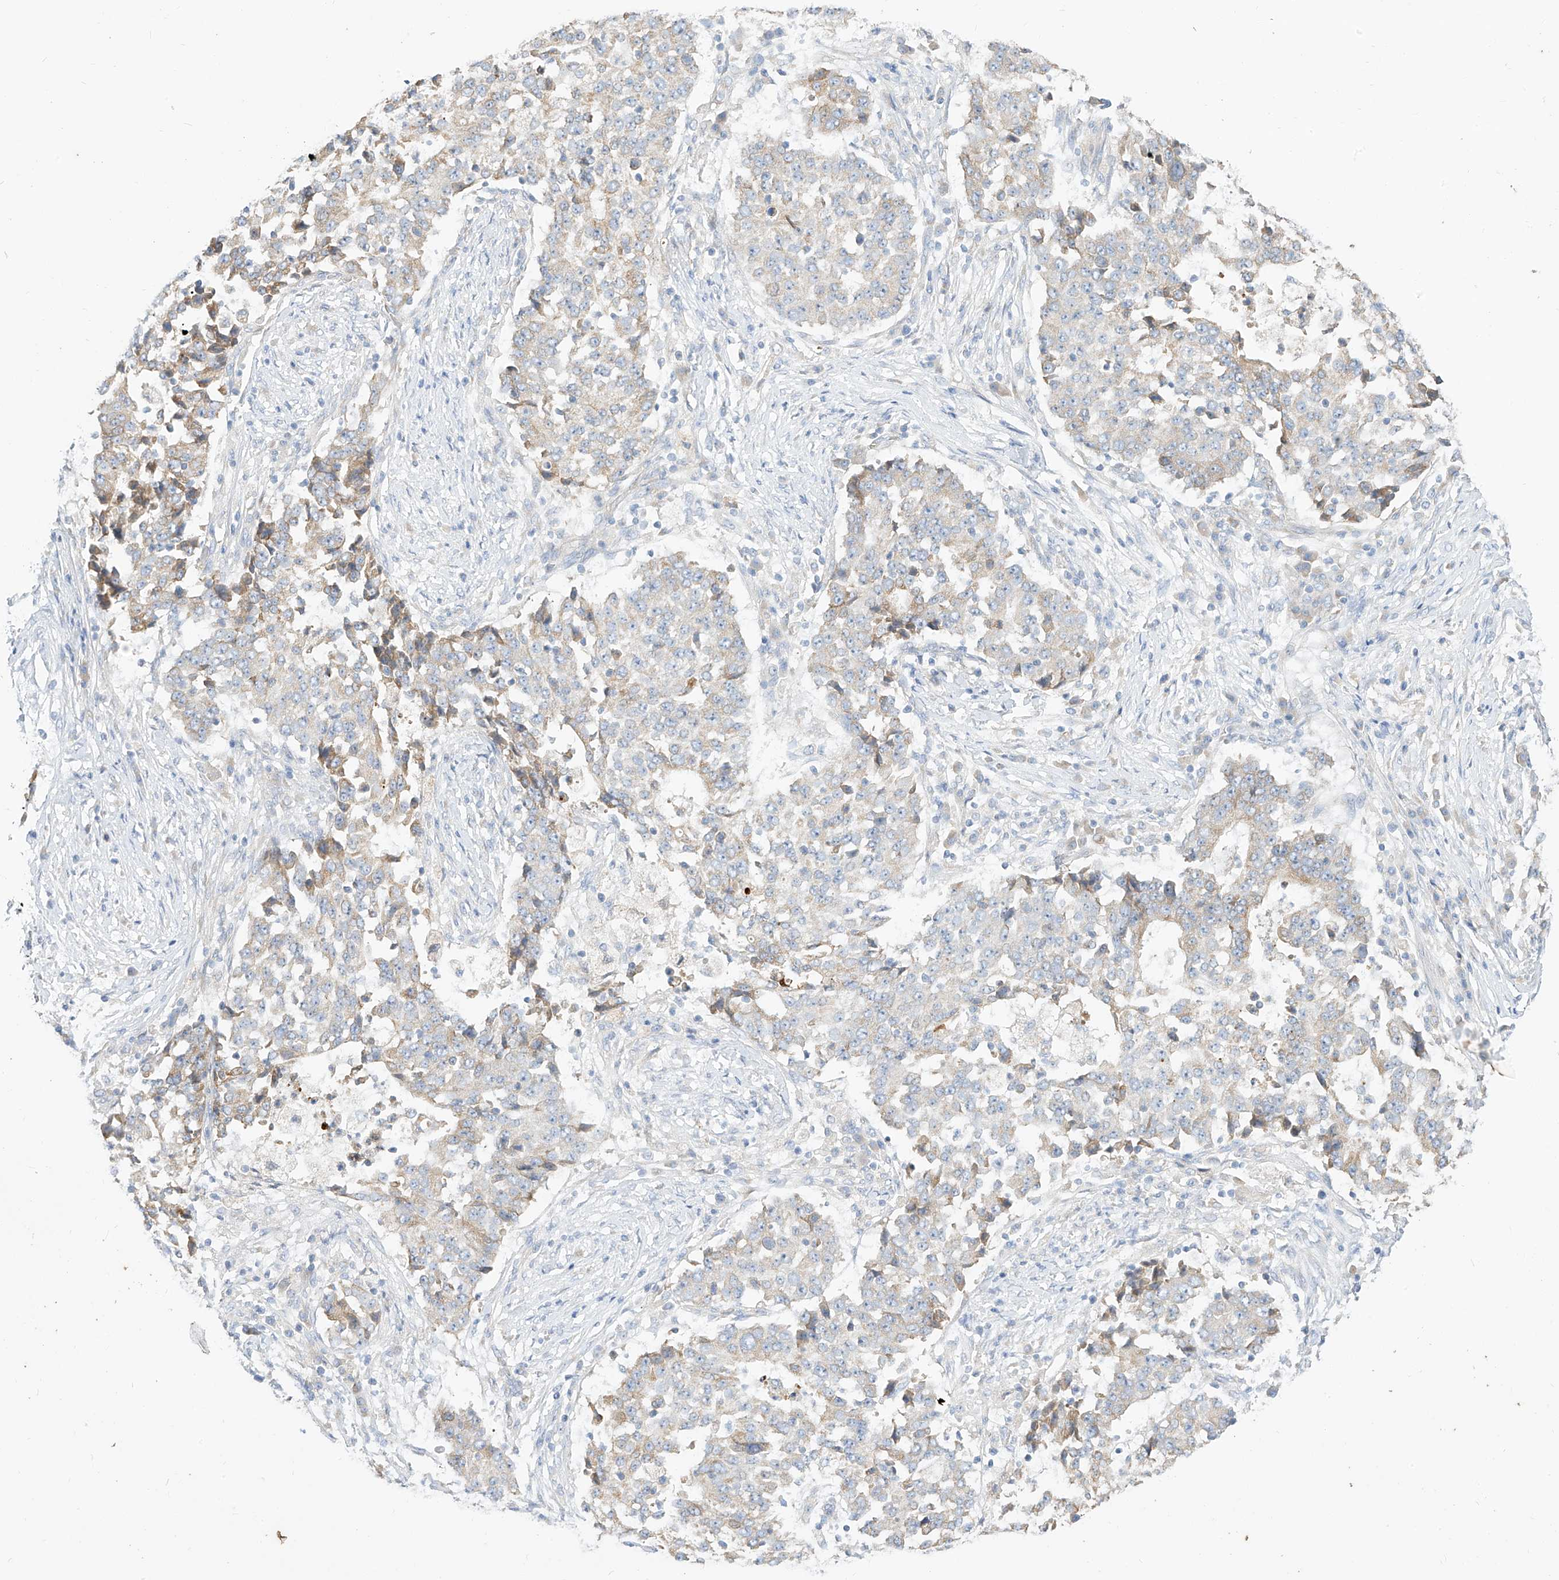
{"staining": {"intensity": "moderate", "quantity": "25%-75%", "location": "cytoplasmic/membranous"}, "tissue": "stomach cancer", "cell_type": "Tumor cells", "image_type": "cancer", "snomed": [{"axis": "morphology", "description": "Adenocarcinoma, NOS"}, {"axis": "topography", "description": "Stomach"}], "caption": "Stomach cancer (adenocarcinoma) stained for a protein (brown) demonstrates moderate cytoplasmic/membranous positive positivity in about 25%-75% of tumor cells.", "gene": "RASA2", "patient": {"sex": "male", "age": 59}}